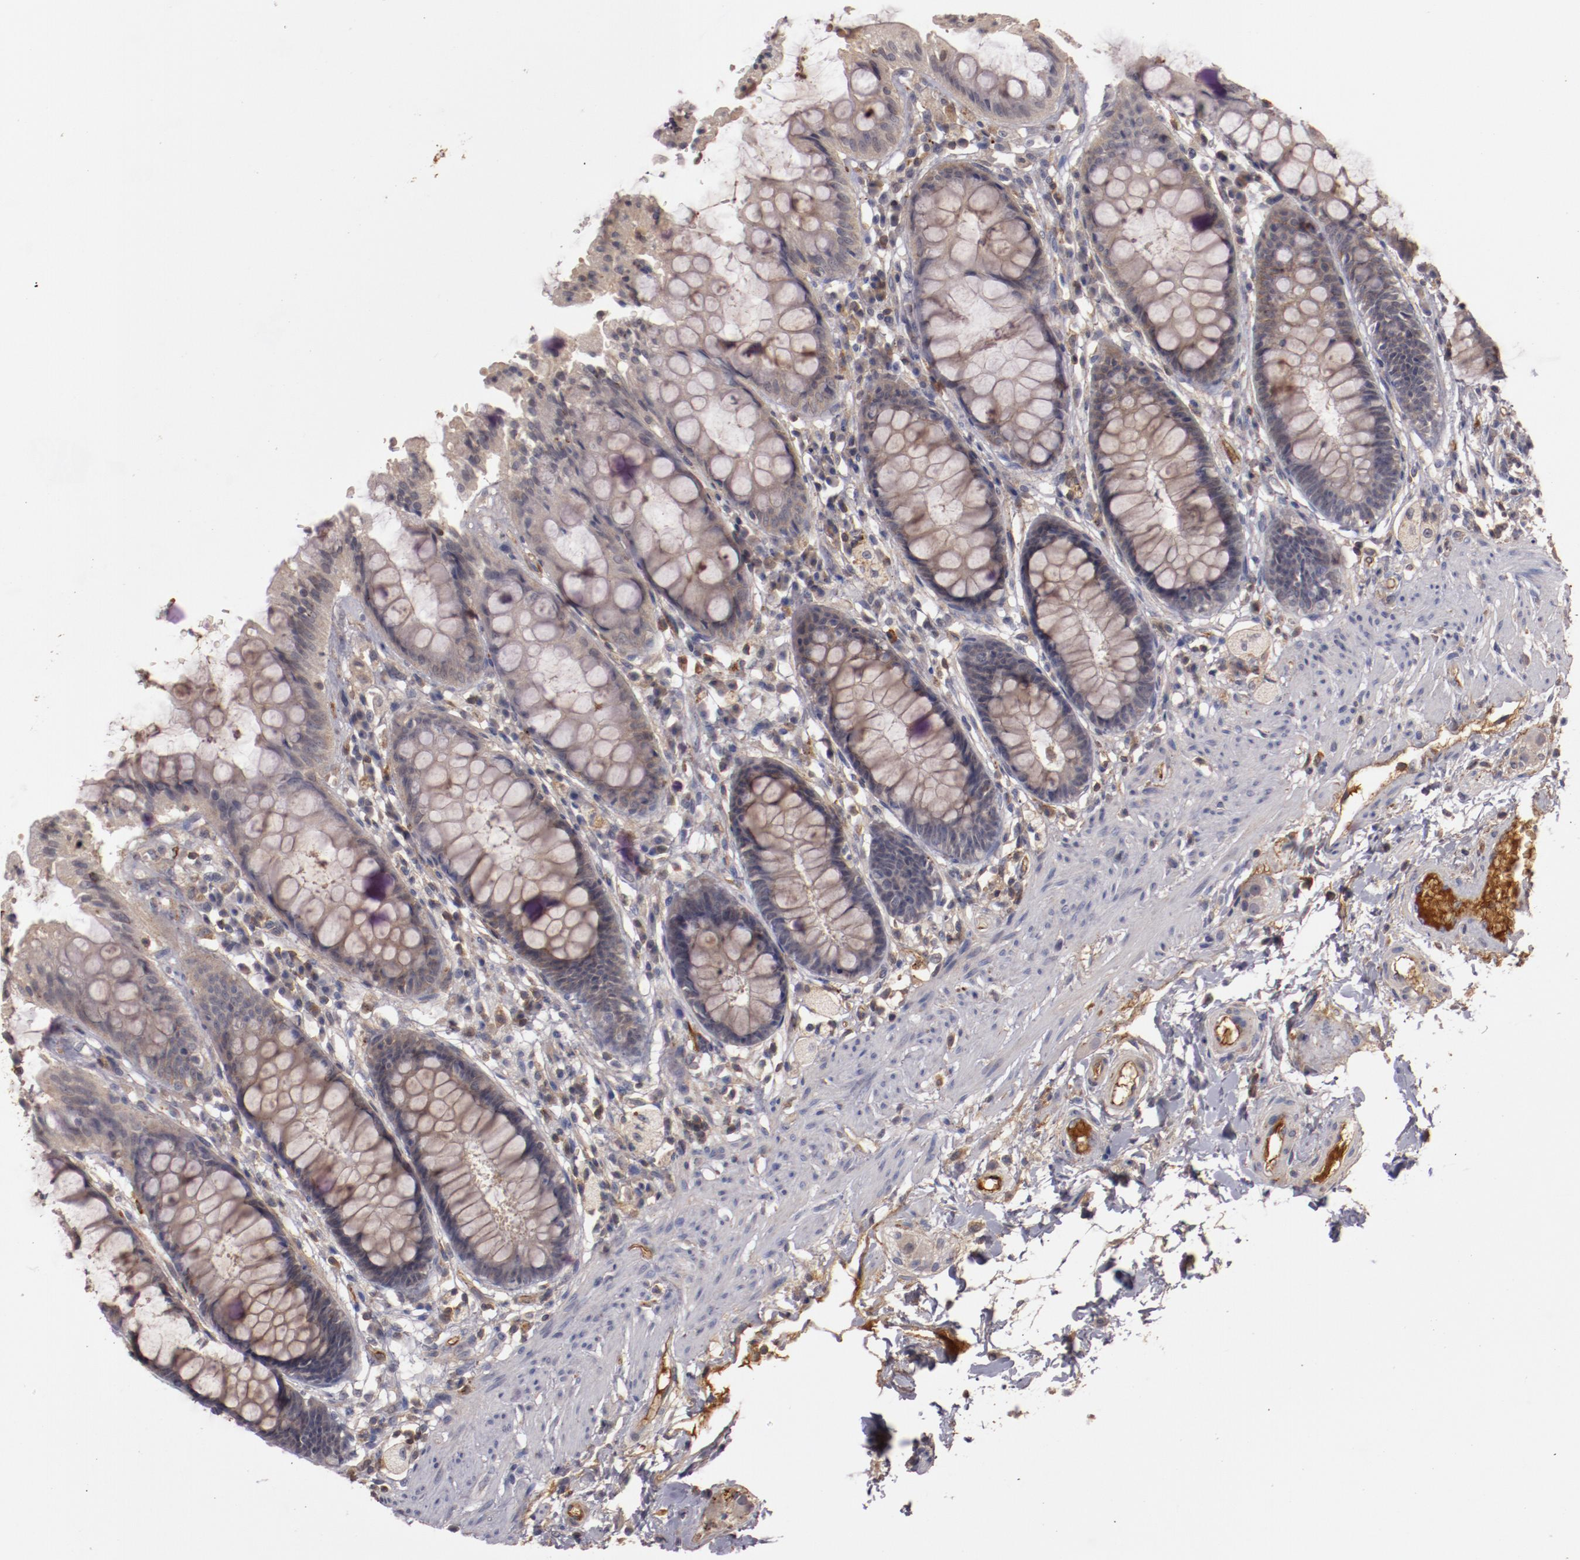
{"staining": {"intensity": "weak", "quantity": ">75%", "location": "cytoplasmic/membranous"}, "tissue": "rectum", "cell_type": "Glandular cells", "image_type": "normal", "snomed": [{"axis": "morphology", "description": "Normal tissue, NOS"}, {"axis": "topography", "description": "Rectum"}], "caption": "DAB (3,3'-diaminobenzidine) immunohistochemical staining of unremarkable human rectum reveals weak cytoplasmic/membranous protein expression in approximately >75% of glandular cells.", "gene": "MBL2", "patient": {"sex": "female", "age": 46}}